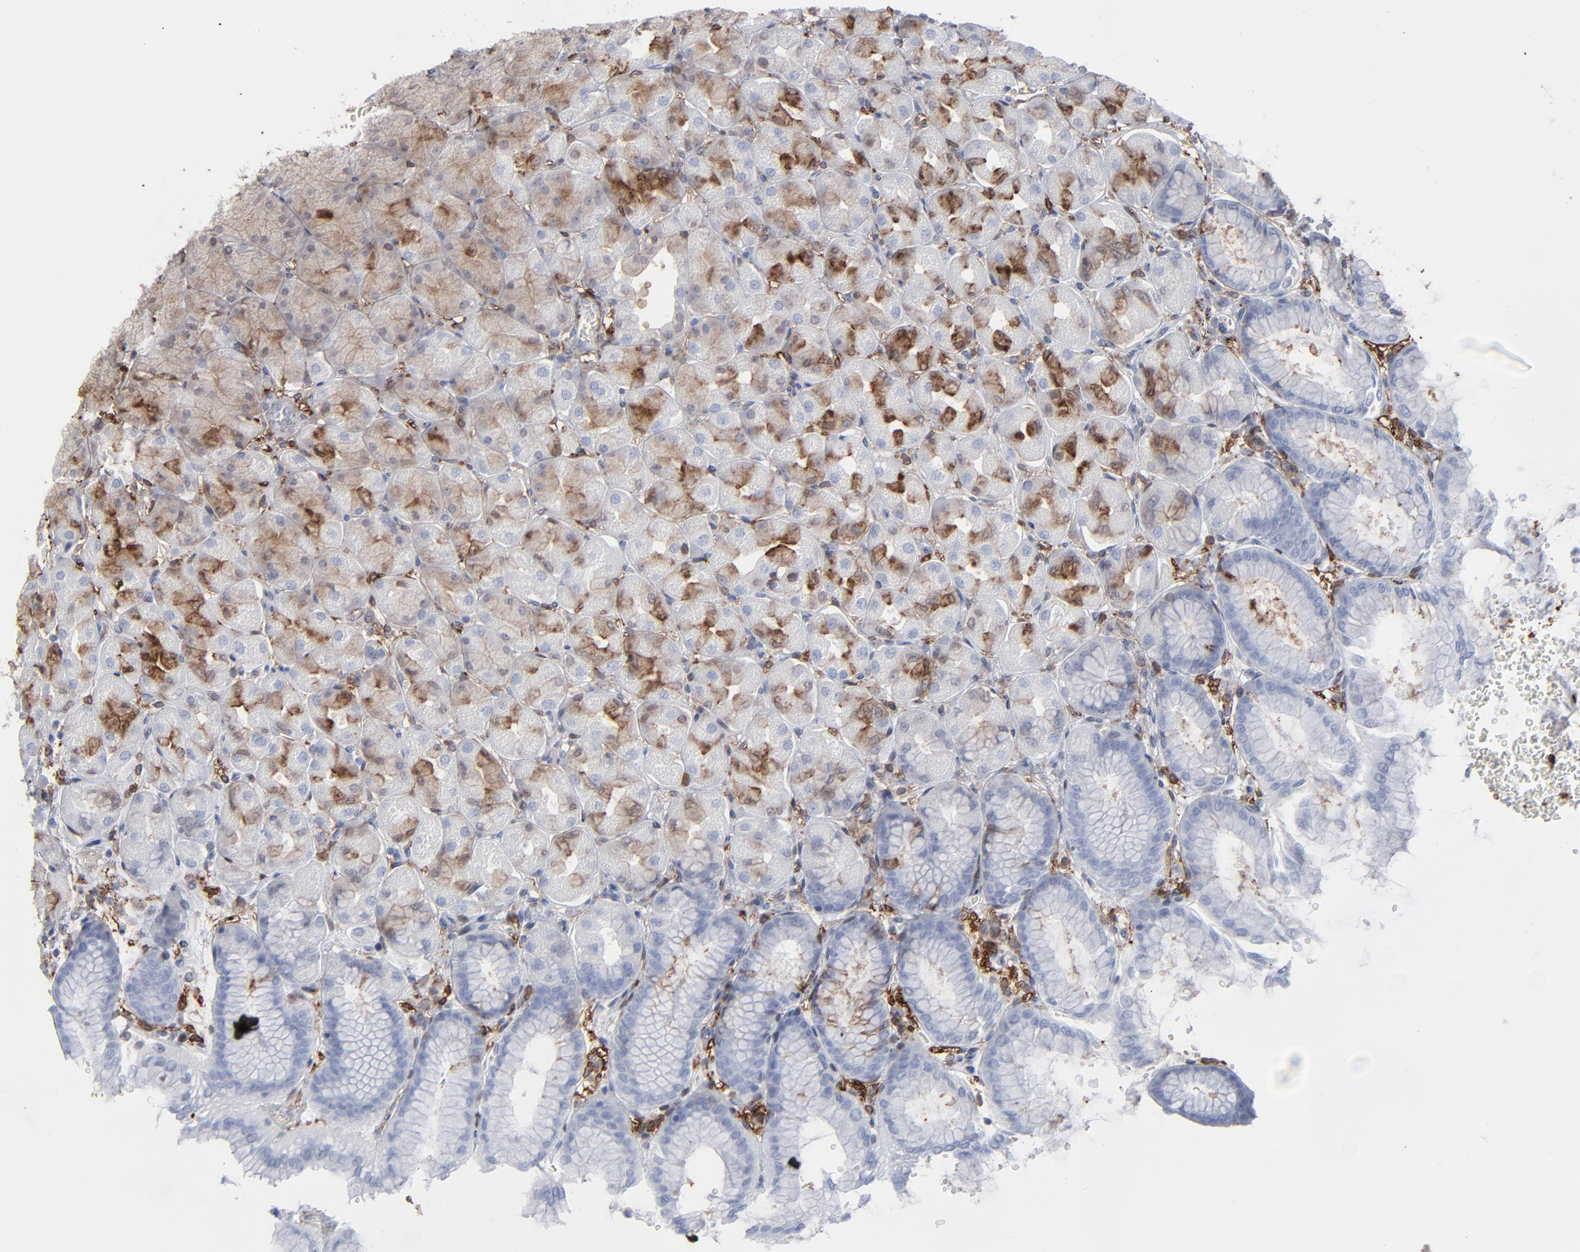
{"staining": {"intensity": "moderate", "quantity": "25%-75%", "location": "cytoplasmic/membranous"}, "tissue": "stomach", "cell_type": "Glandular cells", "image_type": "normal", "snomed": [{"axis": "morphology", "description": "Normal tissue, NOS"}, {"axis": "topography", "description": "Stomach, upper"}], "caption": "Benign stomach was stained to show a protein in brown. There is medium levels of moderate cytoplasmic/membranous positivity in about 25%-75% of glandular cells.", "gene": "ANXA5", "patient": {"sex": "female", "age": 56}}